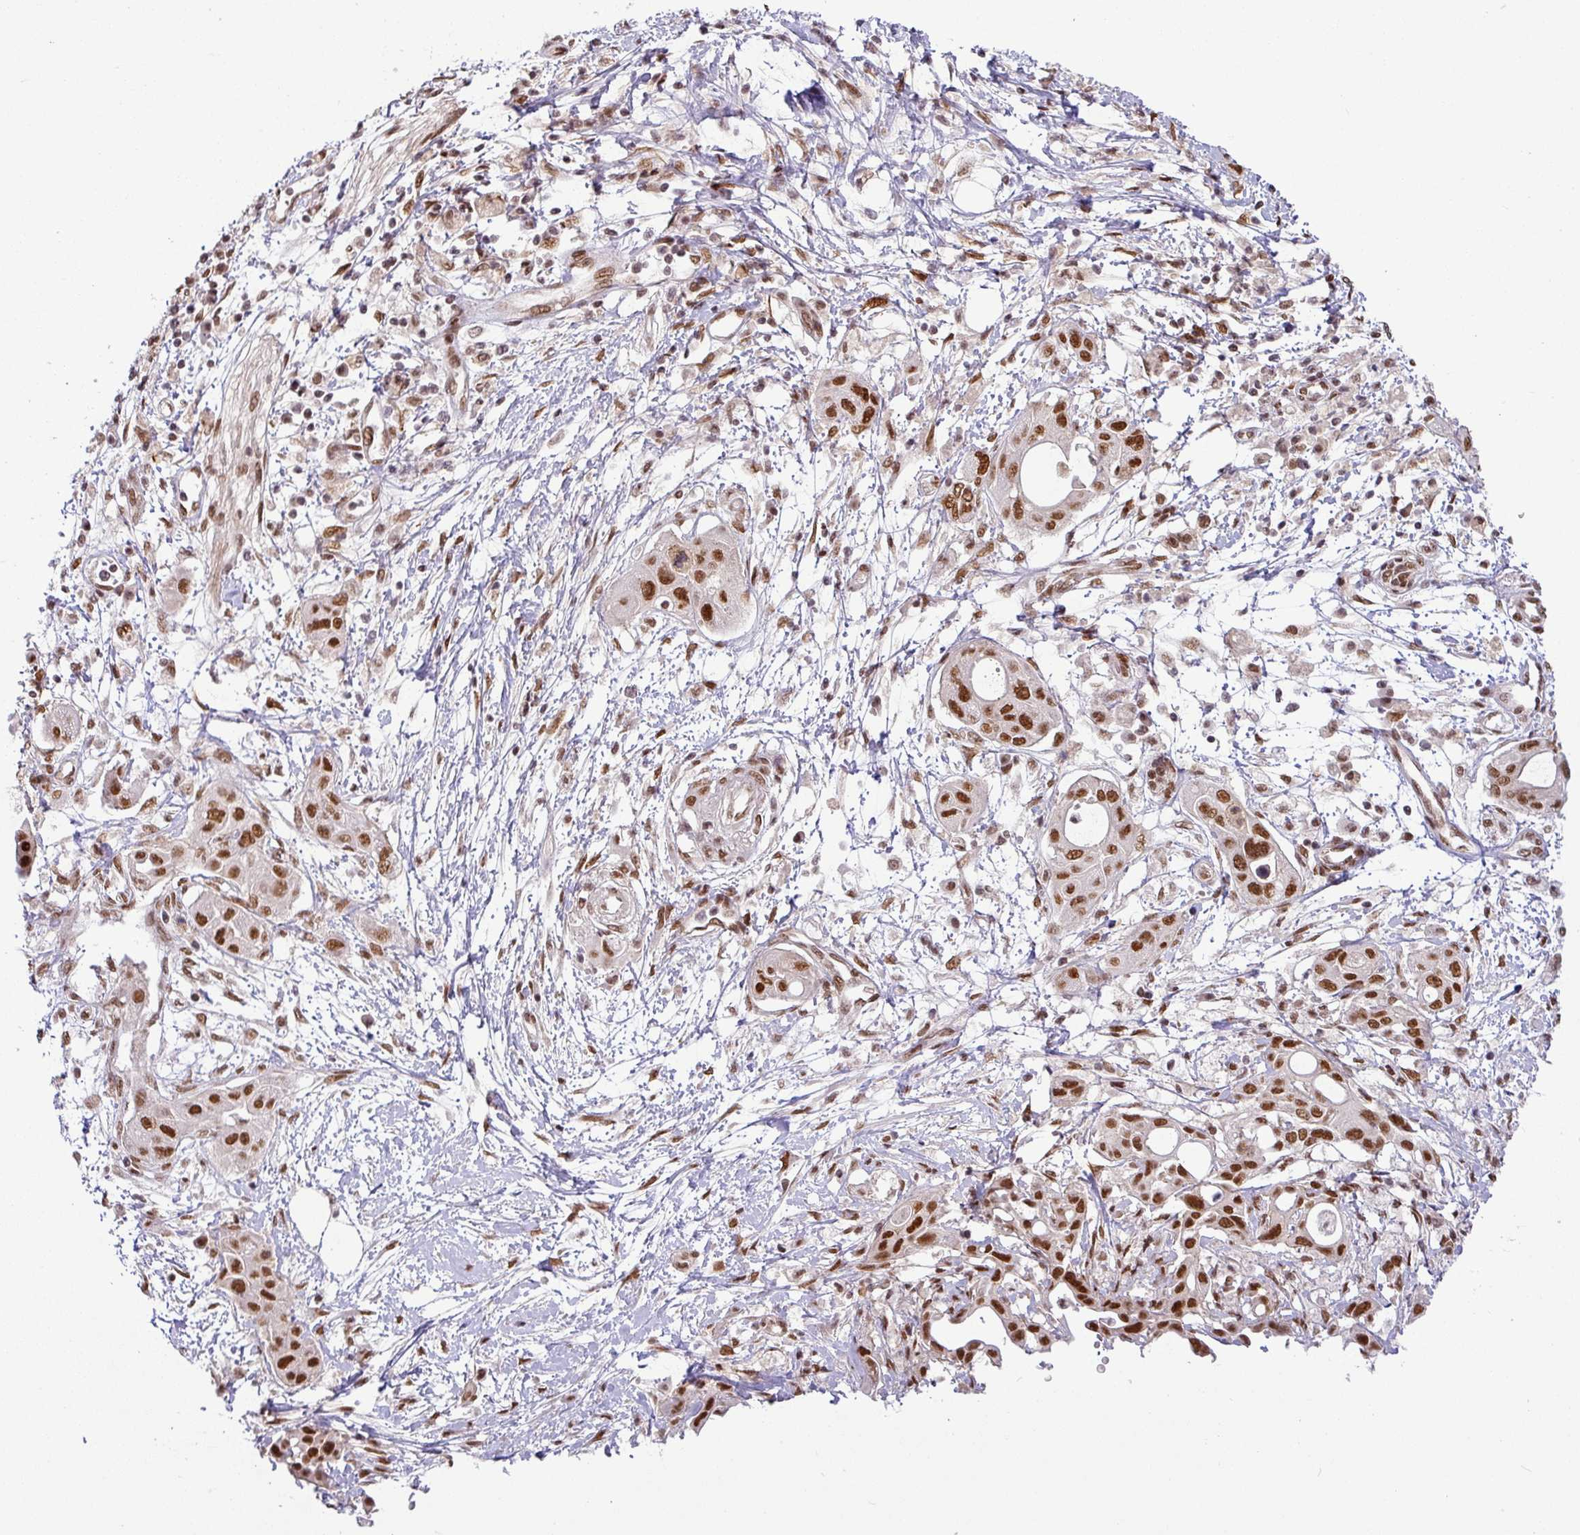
{"staining": {"intensity": "strong", "quantity": ">75%", "location": "nuclear"}, "tissue": "pancreatic cancer", "cell_type": "Tumor cells", "image_type": "cancer", "snomed": [{"axis": "morphology", "description": "Adenocarcinoma, NOS"}, {"axis": "topography", "description": "Pancreas"}], "caption": "Protein expression analysis of human pancreatic cancer reveals strong nuclear expression in about >75% of tumor cells. (Stains: DAB in brown, nuclei in blue, Microscopy: brightfield microscopy at high magnification).", "gene": "SRSF2", "patient": {"sex": "male", "age": 68}}